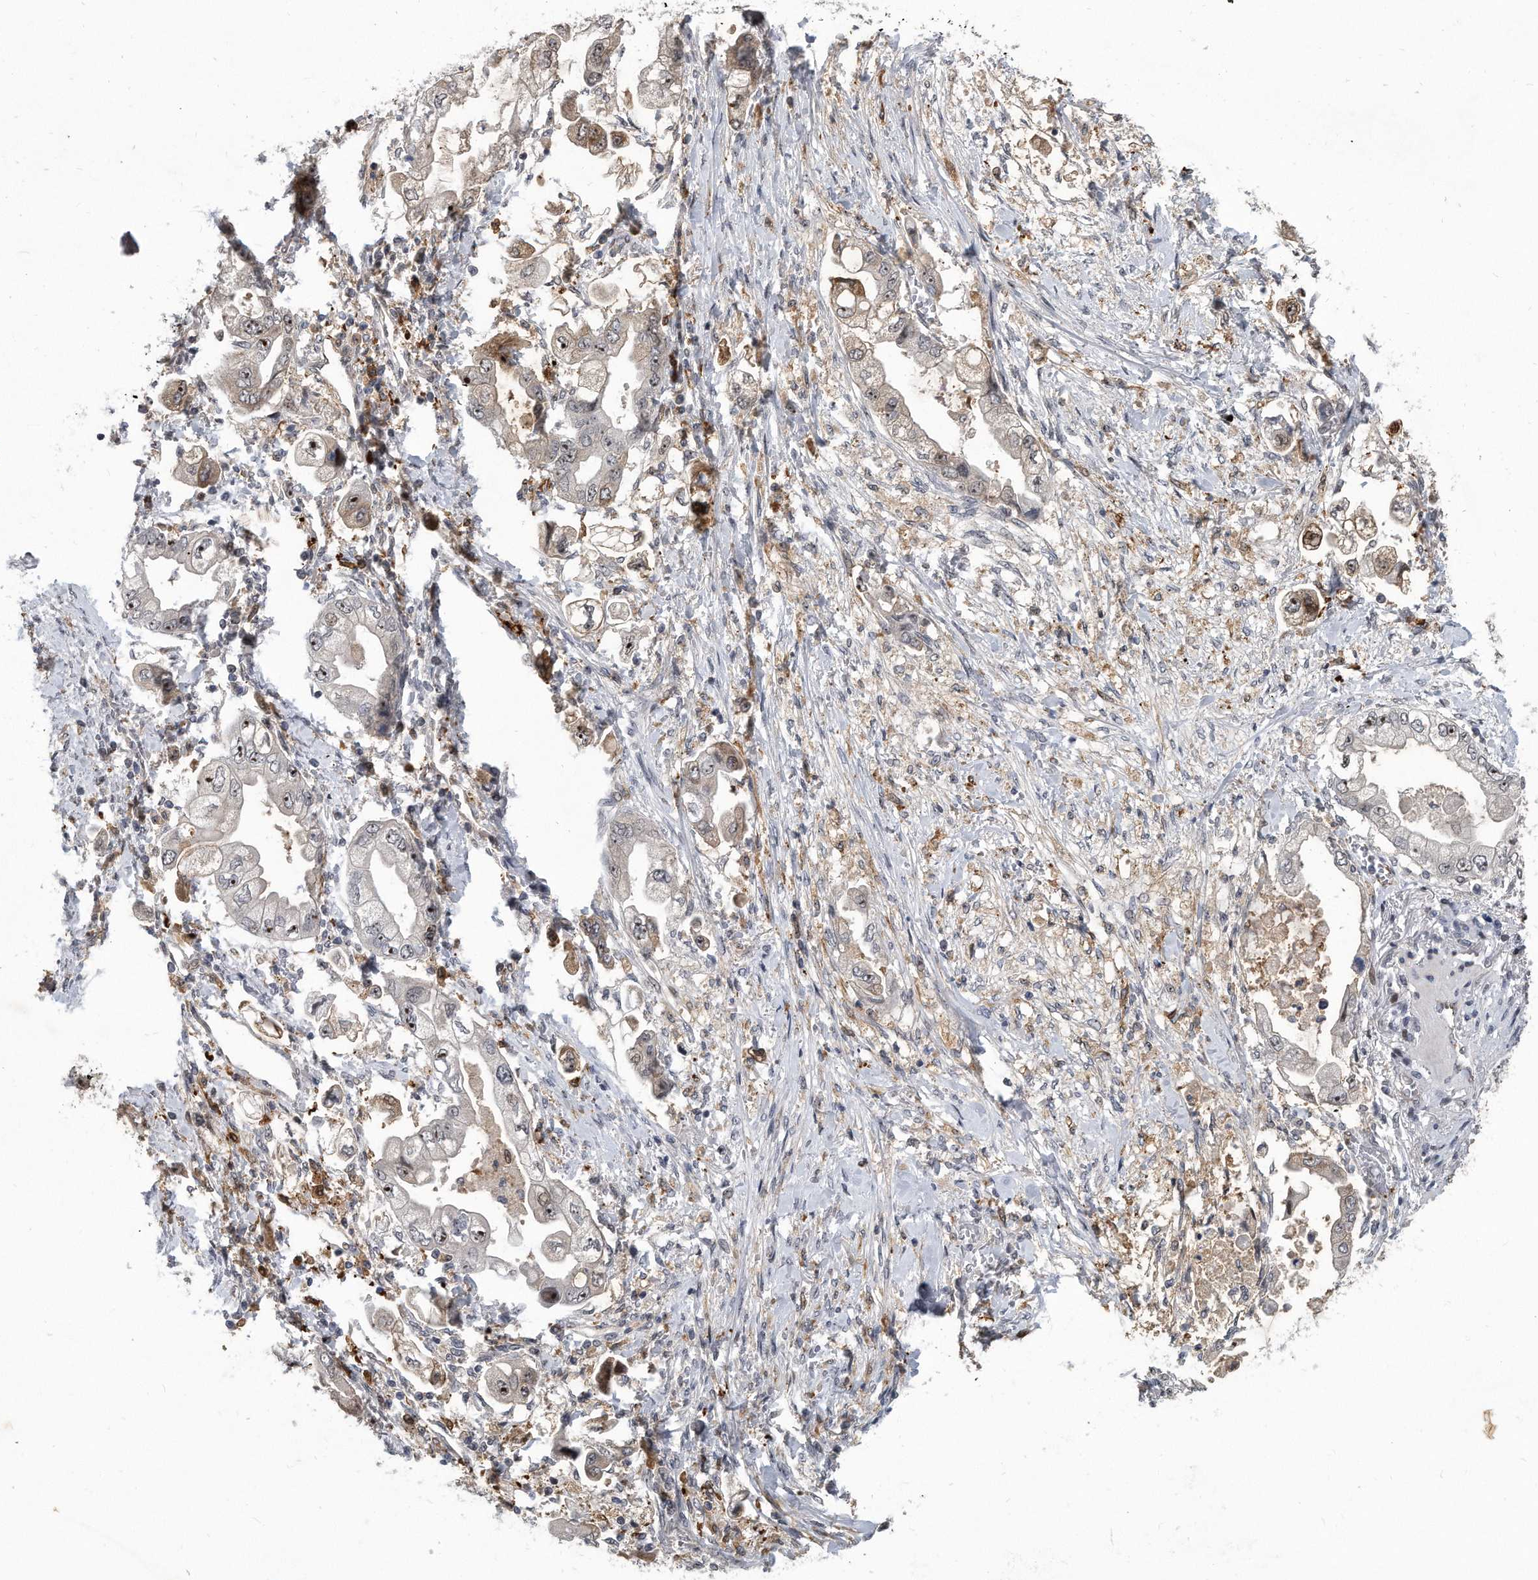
{"staining": {"intensity": "moderate", "quantity": "<25%", "location": "cytoplasmic/membranous,nuclear"}, "tissue": "stomach cancer", "cell_type": "Tumor cells", "image_type": "cancer", "snomed": [{"axis": "morphology", "description": "Adenocarcinoma, NOS"}, {"axis": "topography", "description": "Stomach"}], "caption": "DAB (3,3'-diaminobenzidine) immunohistochemical staining of human stomach cancer exhibits moderate cytoplasmic/membranous and nuclear protein staining in approximately <25% of tumor cells. The protein of interest is shown in brown color, while the nuclei are stained blue.", "gene": "PGBD2", "patient": {"sex": "male", "age": 62}}